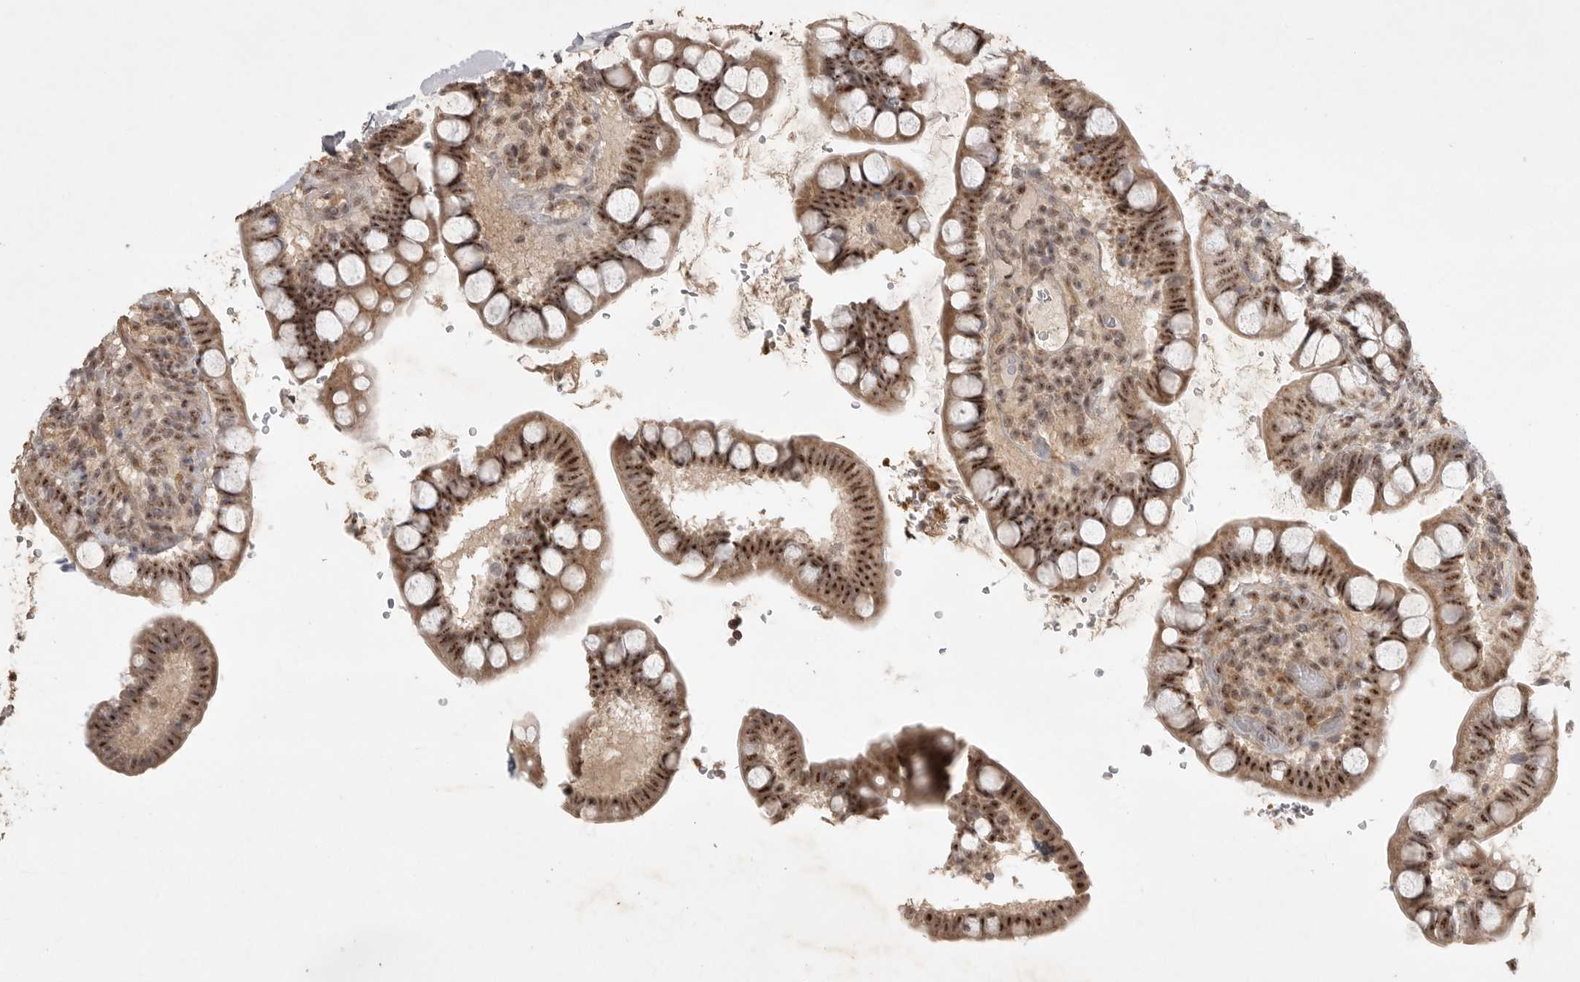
{"staining": {"intensity": "strong", "quantity": "25%-75%", "location": "cytoplasmic/membranous,nuclear"}, "tissue": "small intestine", "cell_type": "Glandular cells", "image_type": "normal", "snomed": [{"axis": "morphology", "description": "Normal tissue, NOS"}, {"axis": "topography", "description": "Smooth muscle"}, {"axis": "topography", "description": "Small intestine"}], "caption": "Immunohistochemical staining of normal small intestine exhibits high levels of strong cytoplasmic/membranous,nuclear positivity in about 25%-75% of glandular cells.", "gene": "POMP", "patient": {"sex": "female", "age": 84}}